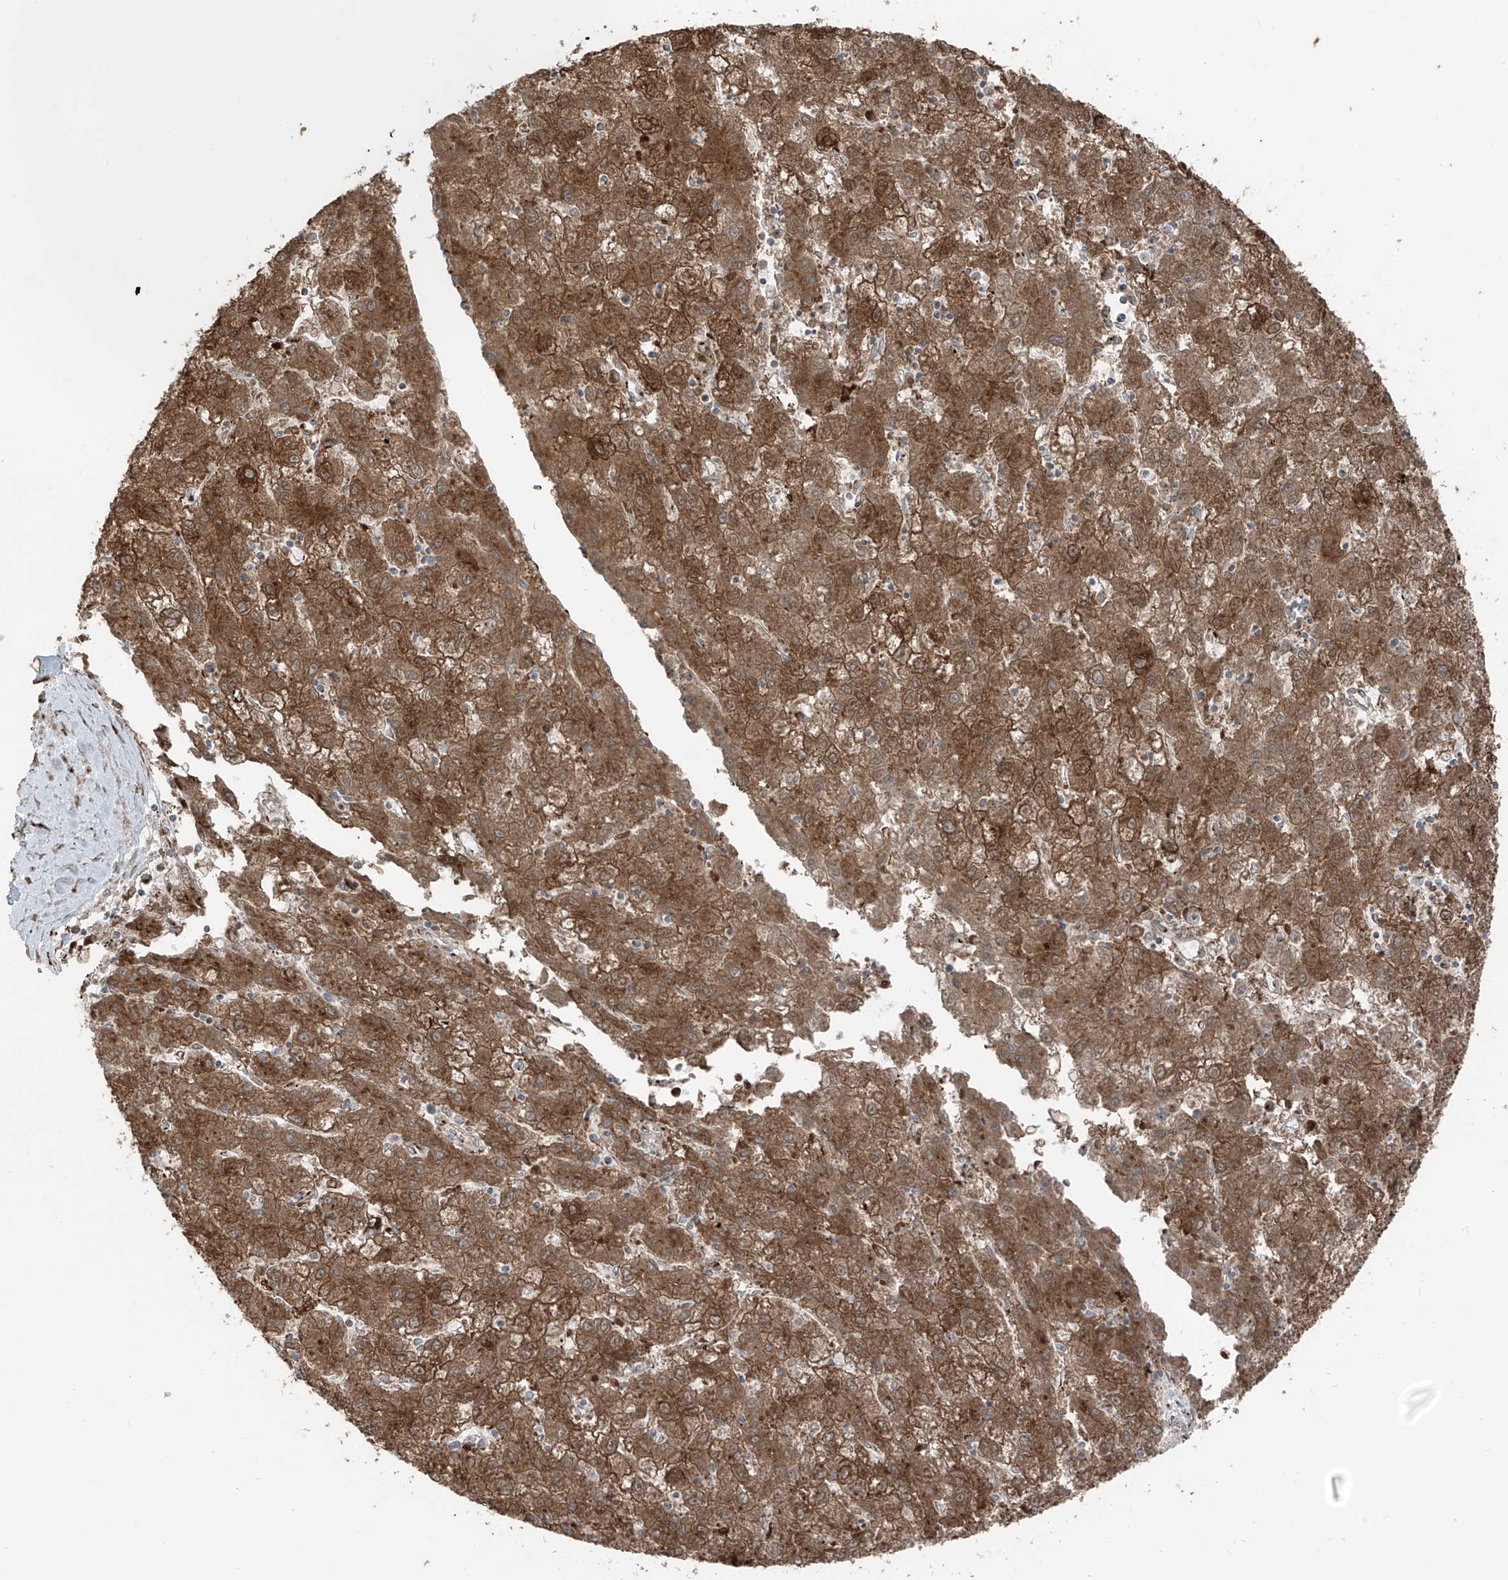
{"staining": {"intensity": "strong", "quantity": ">75%", "location": "cytoplasmic/membranous"}, "tissue": "liver cancer", "cell_type": "Tumor cells", "image_type": "cancer", "snomed": [{"axis": "morphology", "description": "Carcinoma, Hepatocellular, NOS"}, {"axis": "topography", "description": "Liver"}], "caption": "Liver cancer stained with immunohistochemistry (IHC) displays strong cytoplasmic/membranous staining in about >75% of tumor cells. (brown staining indicates protein expression, while blue staining denotes nuclei).", "gene": "ERLEC1", "patient": {"sex": "male", "age": 72}}